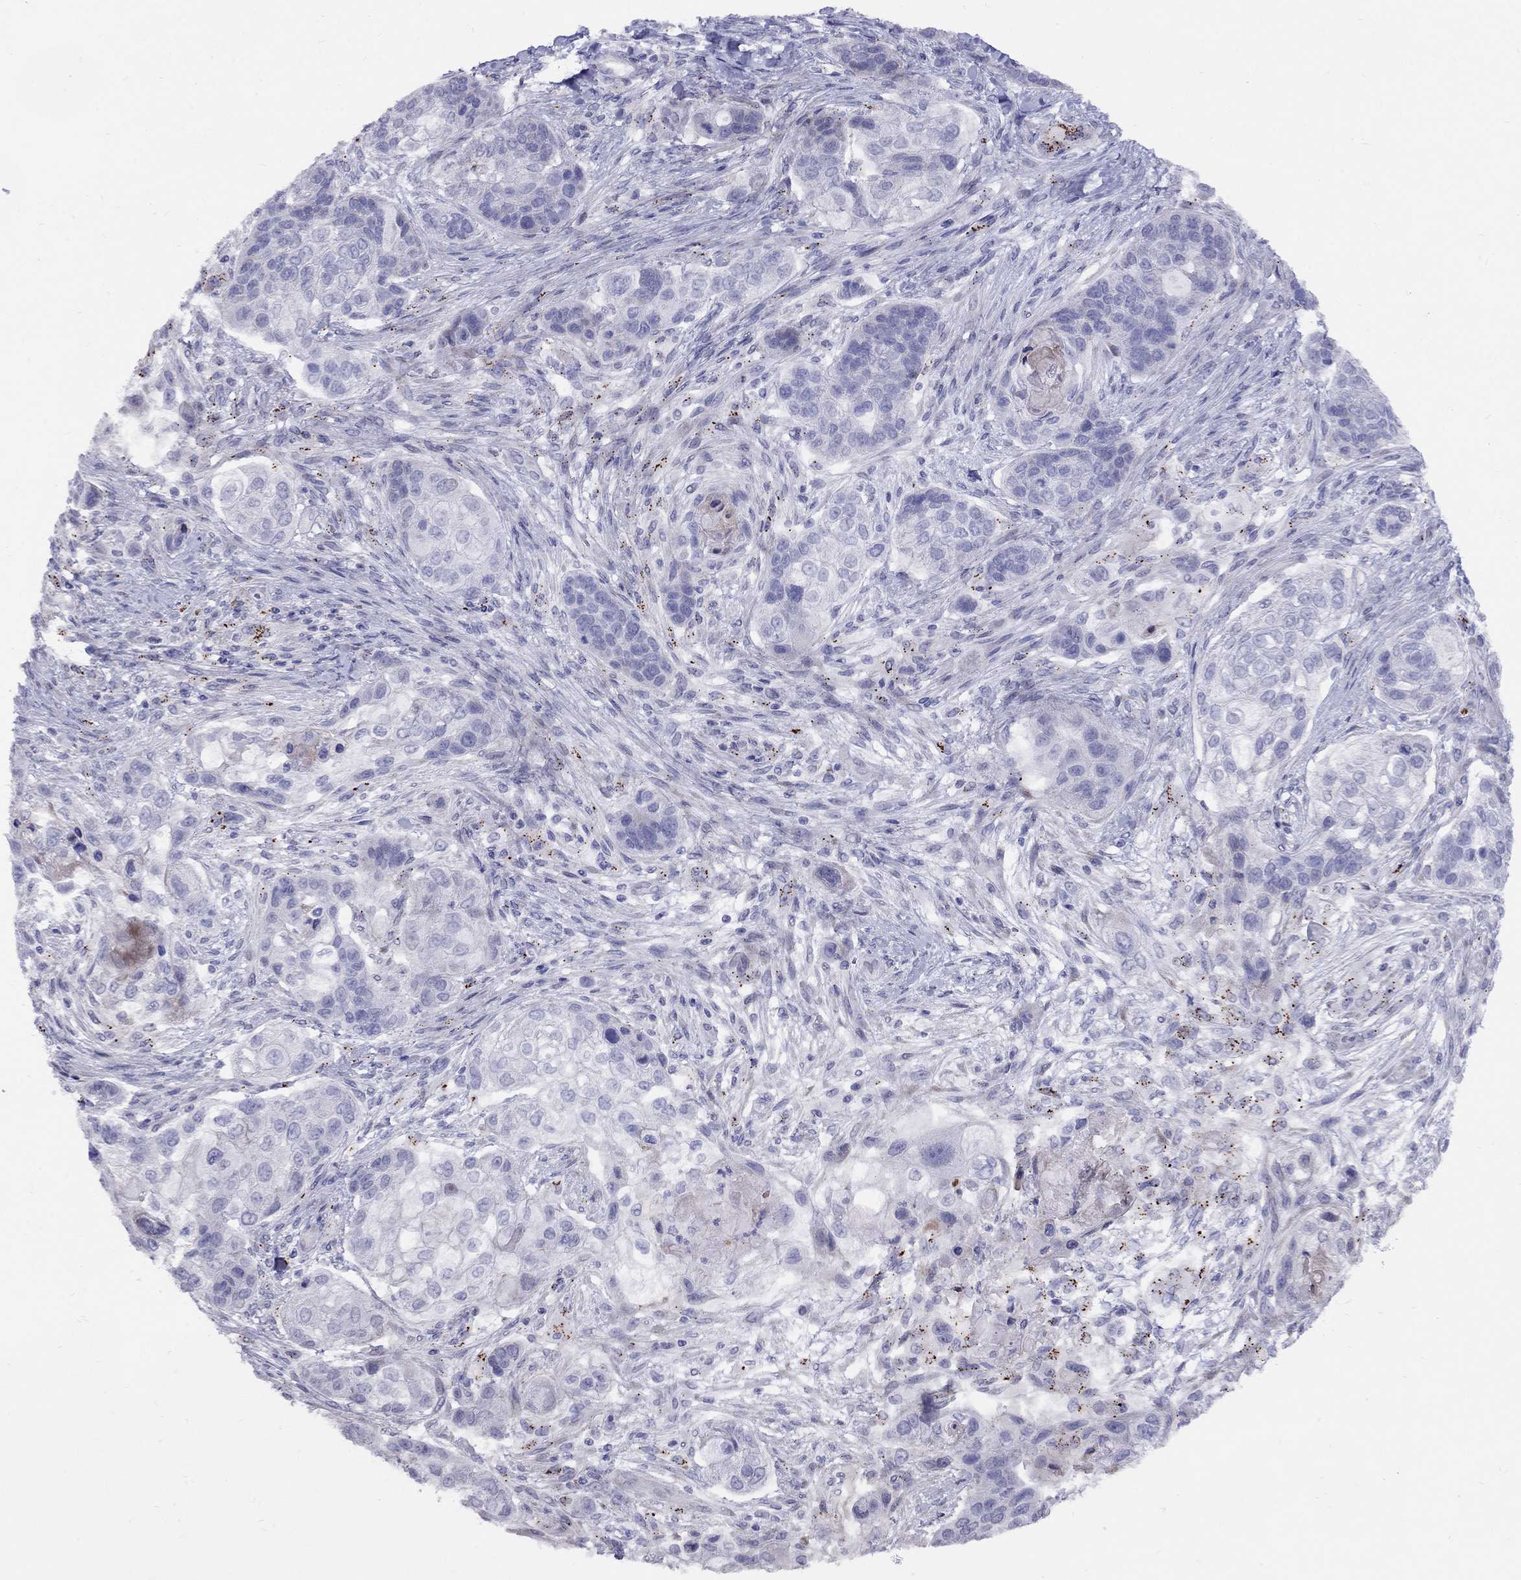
{"staining": {"intensity": "negative", "quantity": "none", "location": "none"}, "tissue": "lung cancer", "cell_type": "Tumor cells", "image_type": "cancer", "snomed": [{"axis": "morphology", "description": "Squamous cell carcinoma, NOS"}, {"axis": "topography", "description": "Lung"}], "caption": "Tumor cells are negative for protein expression in human lung squamous cell carcinoma. (Brightfield microscopy of DAB (3,3'-diaminobenzidine) IHC at high magnification).", "gene": "MAGEB4", "patient": {"sex": "male", "age": 69}}